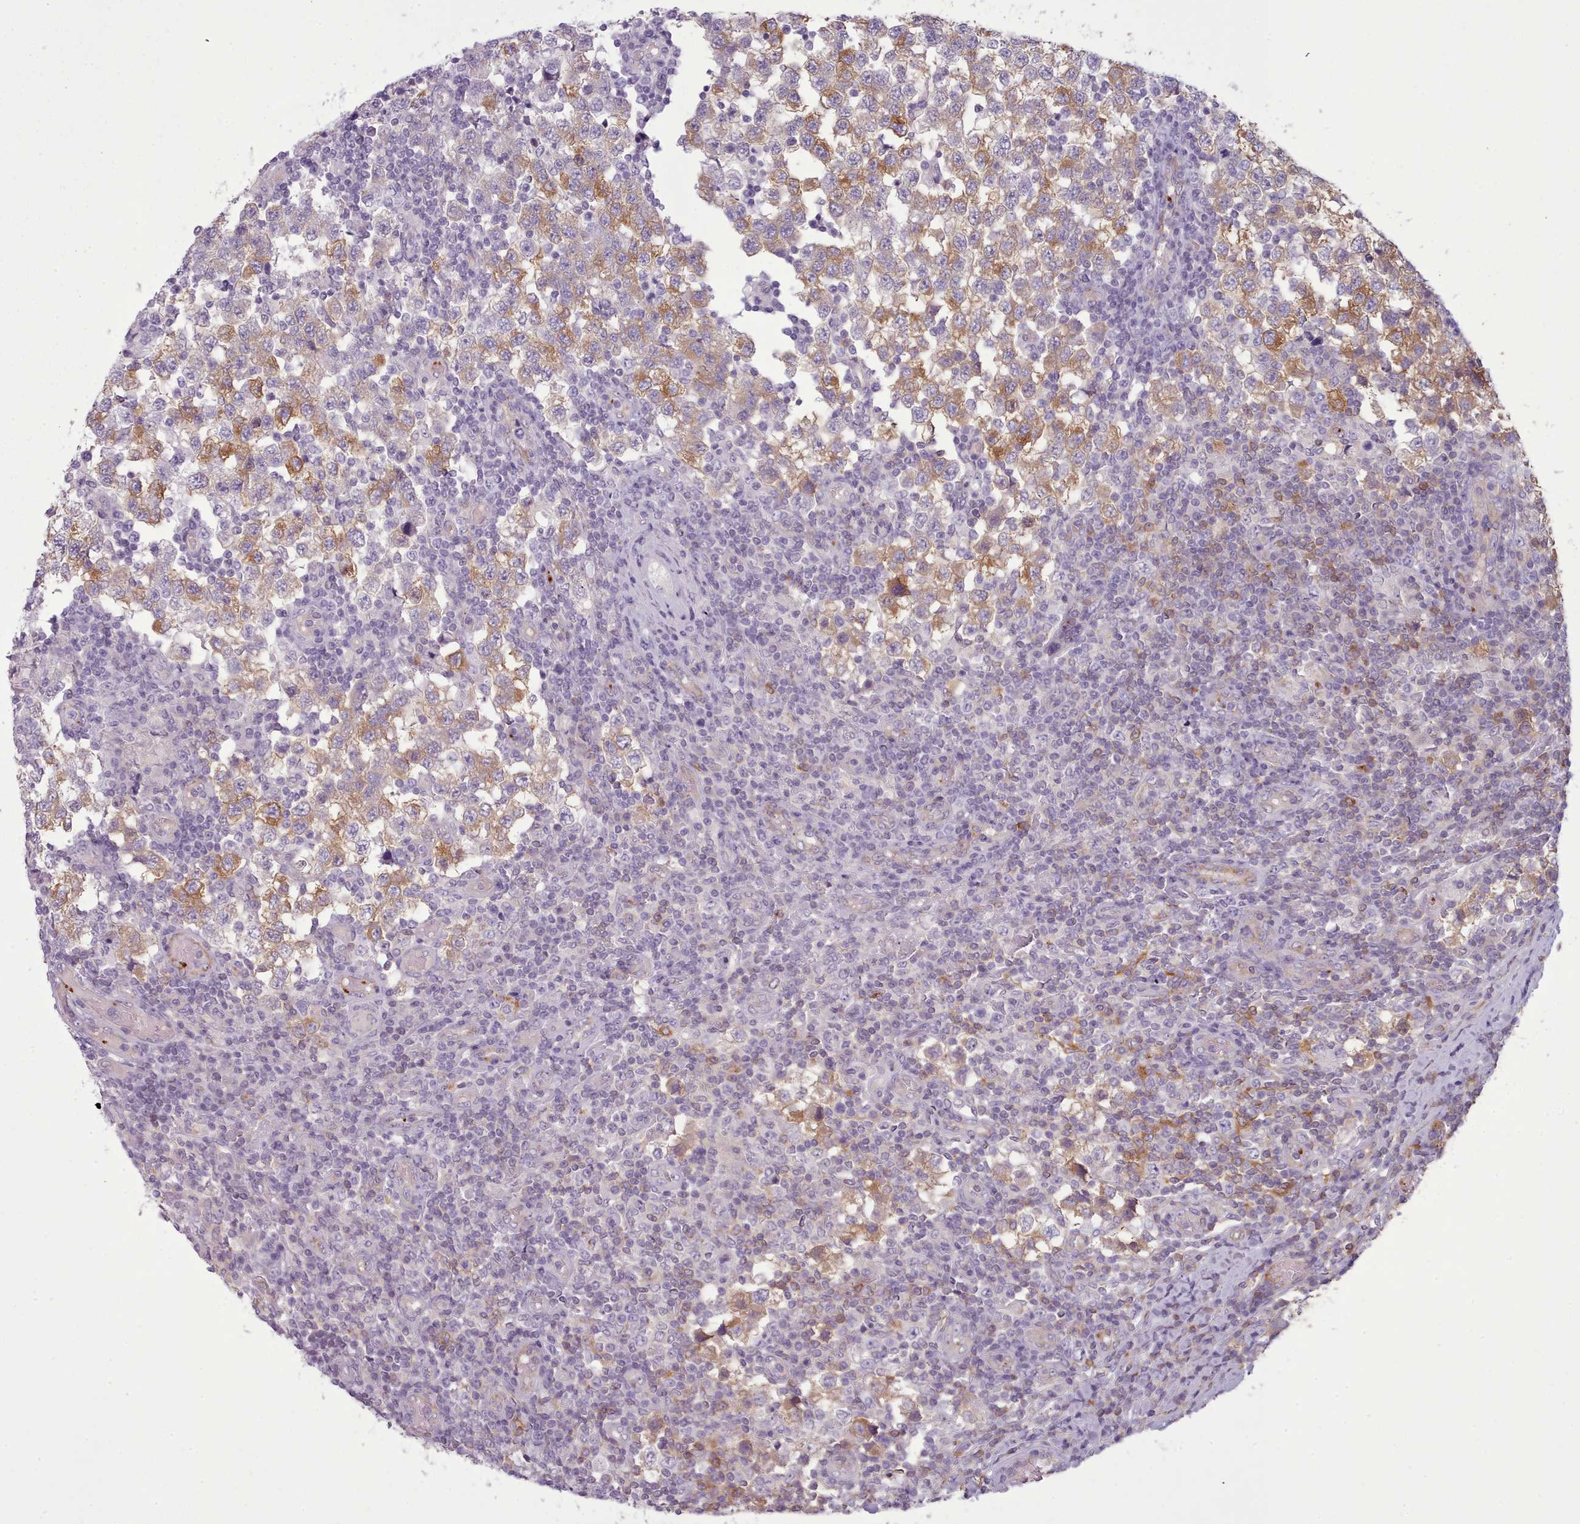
{"staining": {"intensity": "moderate", "quantity": ">75%", "location": "cytoplasmic/membranous"}, "tissue": "testis cancer", "cell_type": "Tumor cells", "image_type": "cancer", "snomed": [{"axis": "morphology", "description": "Seminoma, NOS"}, {"axis": "topography", "description": "Testis"}], "caption": "IHC (DAB (3,3'-diaminobenzidine)) staining of human seminoma (testis) exhibits moderate cytoplasmic/membranous protein positivity in approximately >75% of tumor cells.", "gene": "NDST2", "patient": {"sex": "male", "age": 34}}